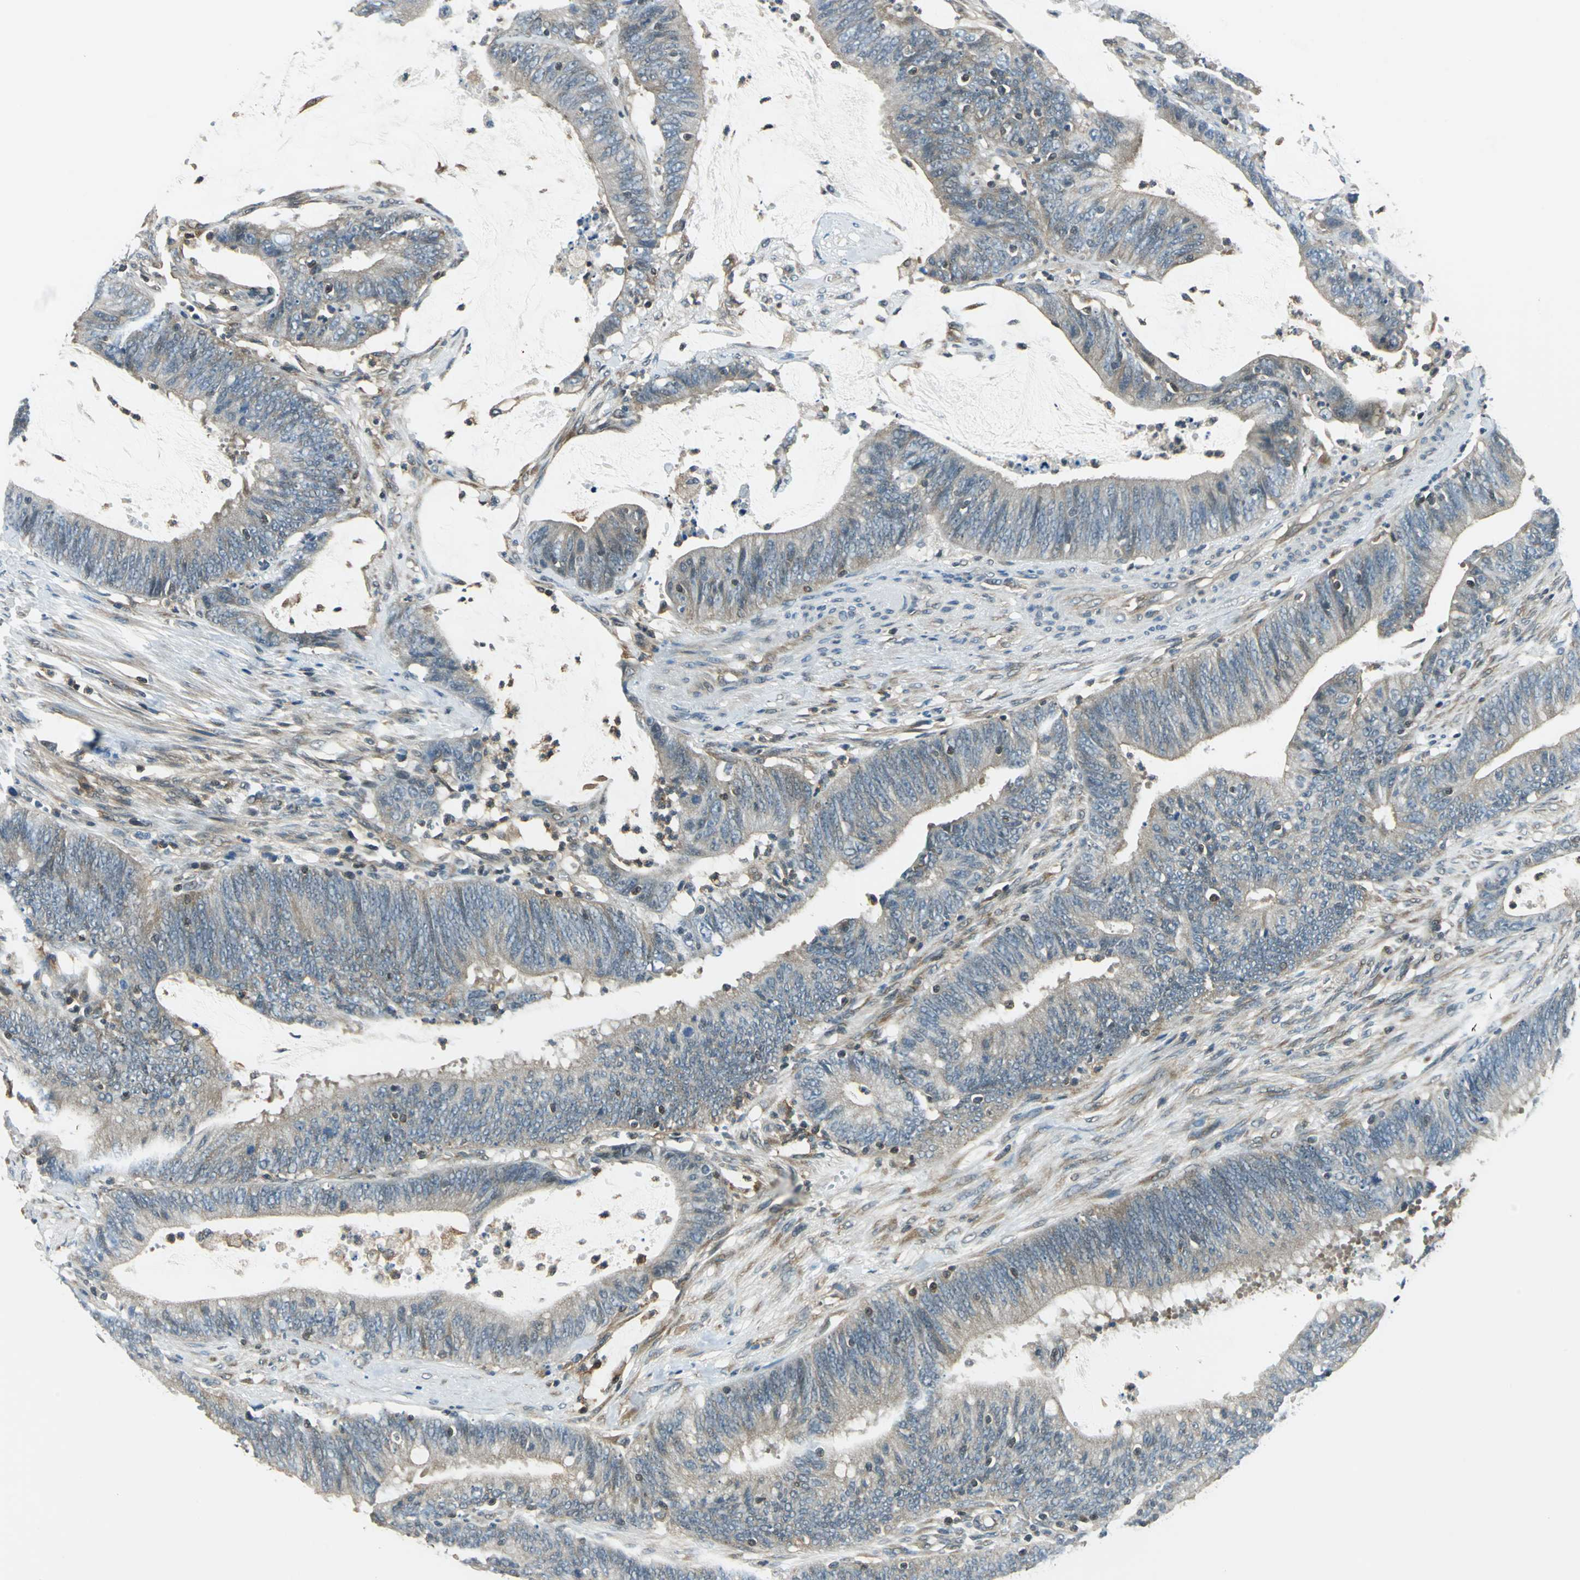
{"staining": {"intensity": "weak", "quantity": ">75%", "location": "cytoplasmic/membranous"}, "tissue": "colorectal cancer", "cell_type": "Tumor cells", "image_type": "cancer", "snomed": [{"axis": "morphology", "description": "Adenocarcinoma, NOS"}, {"axis": "topography", "description": "Rectum"}], "caption": "Brown immunohistochemical staining in colorectal cancer (adenocarcinoma) reveals weak cytoplasmic/membranous positivity in approximately >75% of tumor cells. The staining is performed using DAB (3,3'-diaminobenzidine) brown chromogen to label protein expression. The nuclei are counter-stained blue using hematoxylin.", "gene": "ARPC3", "patient": {"sex": "female", "age": 66}}